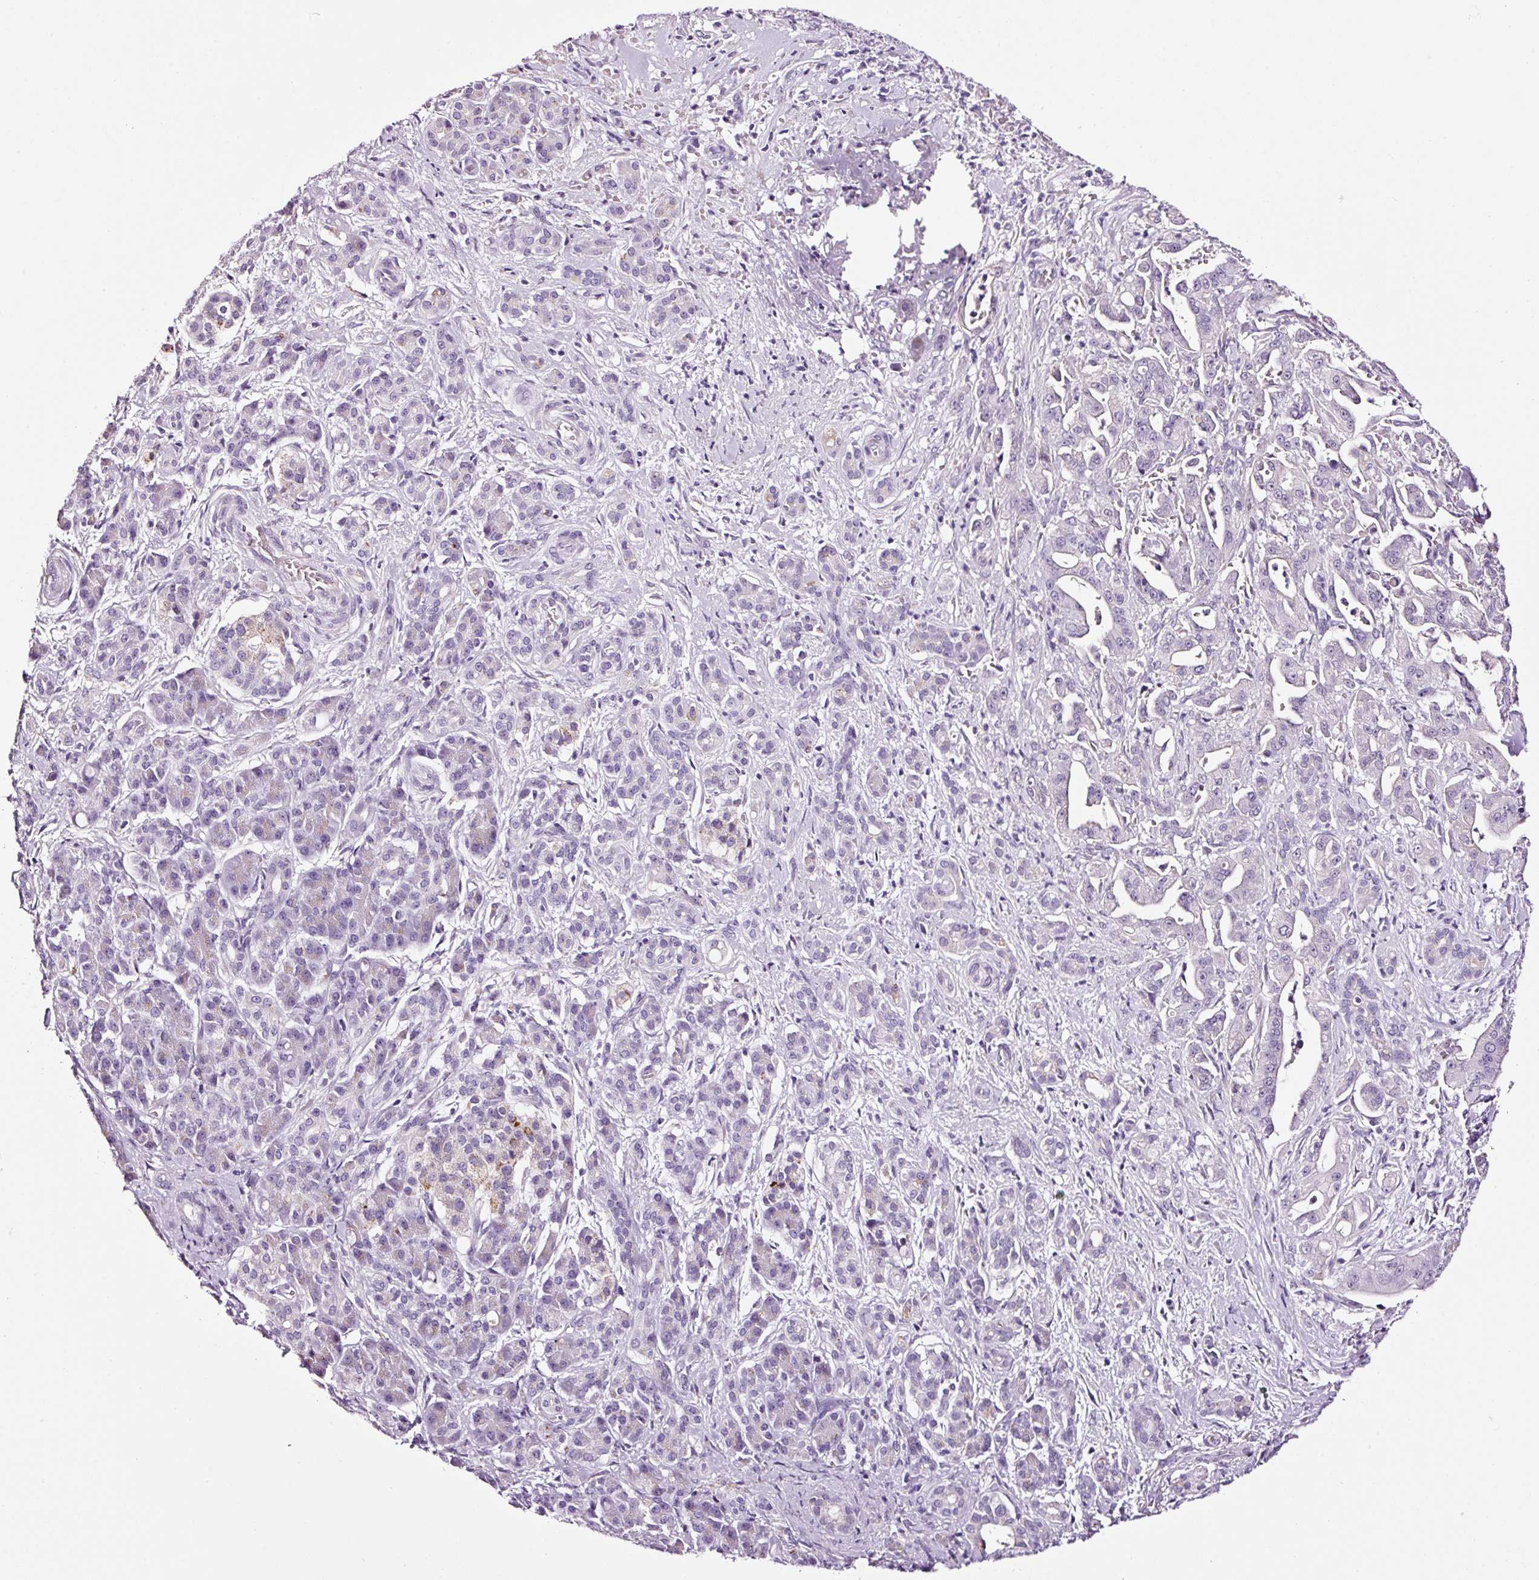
{"staining": {"intensity": "negative", "quantity": "none", "location": "none"}, "tissue": "pancreatic cancer", "cell_type": "Tumor cells", "image_type": "cancer", "snomed": [{"axis": "morphology", "description": "Adenocarcinoma, NOS"}, {"axis": "topography", "description": "Pancreas"}], "caption": "Tumor cells are negative for brown protein staining in pancreatic cancer.", "gene": "RTF2", "patient": {"sex": "male", "age": 57}}